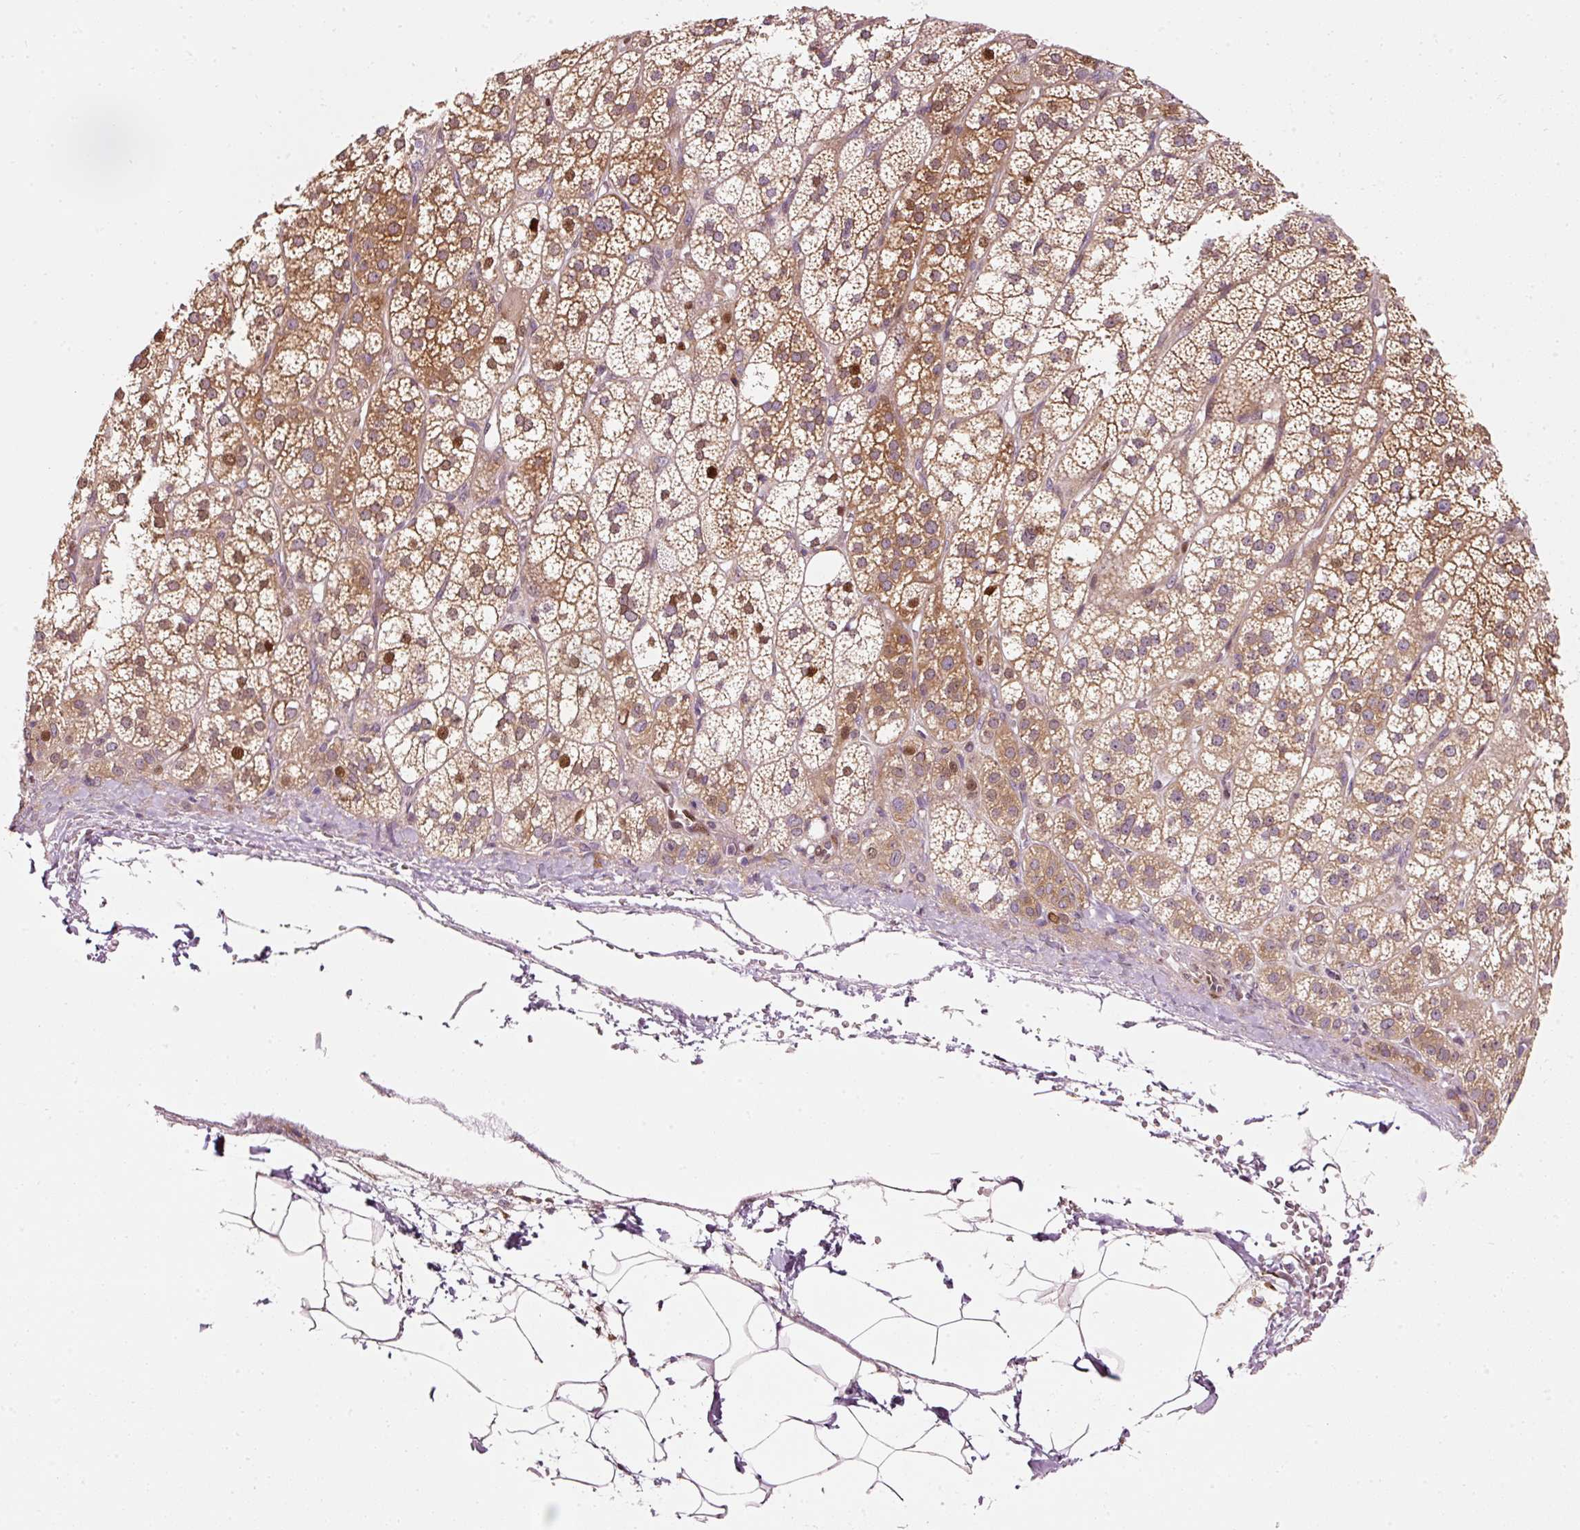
{"staining": {"intensity": "moderate", "quantity": ">75%", "location": "cytoplasmic/membranous,nuclear"}, "tissue": "adrenal gland", "cell_type": "Glandular cells", "image_type": "normal", "snomed": [{"axis": "morphology", "description": "Normal tissue, NOS"}, {"axis": "topography", "description": "Adrenal gland"}], "caption": "A histopathology image showing moderate cytoplasmic/membranous,nuclear expression in about >75% of glandular cells in benign adrenal gland, as visualized by brown immunohistochemical staining.", "gene": "NAPA", "patient": {"sex": "female", "age": 60}}